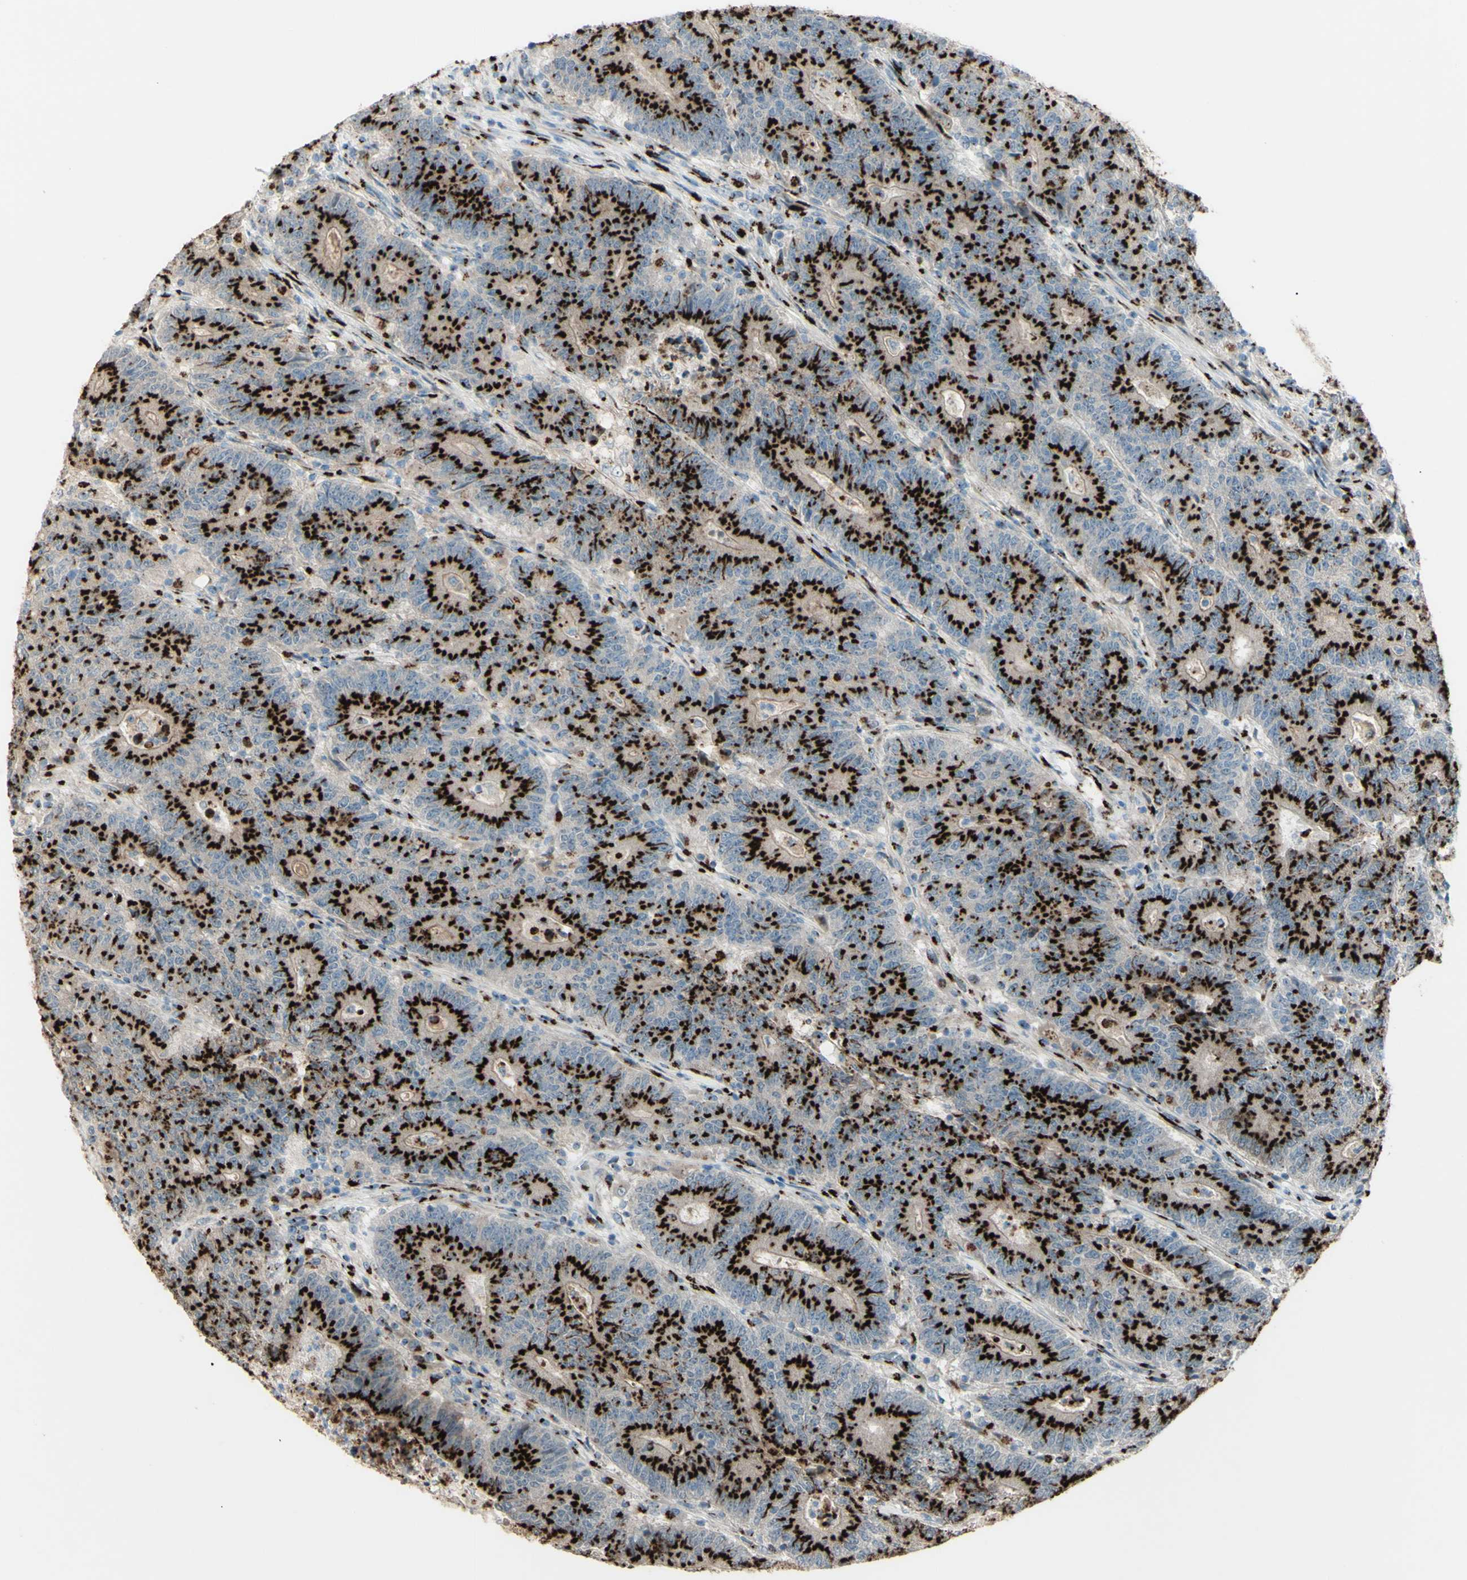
{"staining": {"intensity": "strong", "quantity": ">75%", "location": "cytoplasmic/membranous"}, "tissue": "colorectal cancer", "cell_type": "Tumor cells", "image_type": "cancer", "snomed": [{"axis": "morphology", "description": "Normal tissue, NOS"}, {"axis": "morphology", "description": "Adenocarcinoma, NOS"}, {"axis": "topography", "description": "Colon"}], "caption": "An image of human adenocarcinoma (colorectal) stained for a protein exhibits strong cytoplasmic/membranous brown staining in tumor cells. (brown staining indicates protein expression, while blue staining denotes nuclei).", "gene": "BPNT2", "patient": {"sex": "female", "age": 75}}